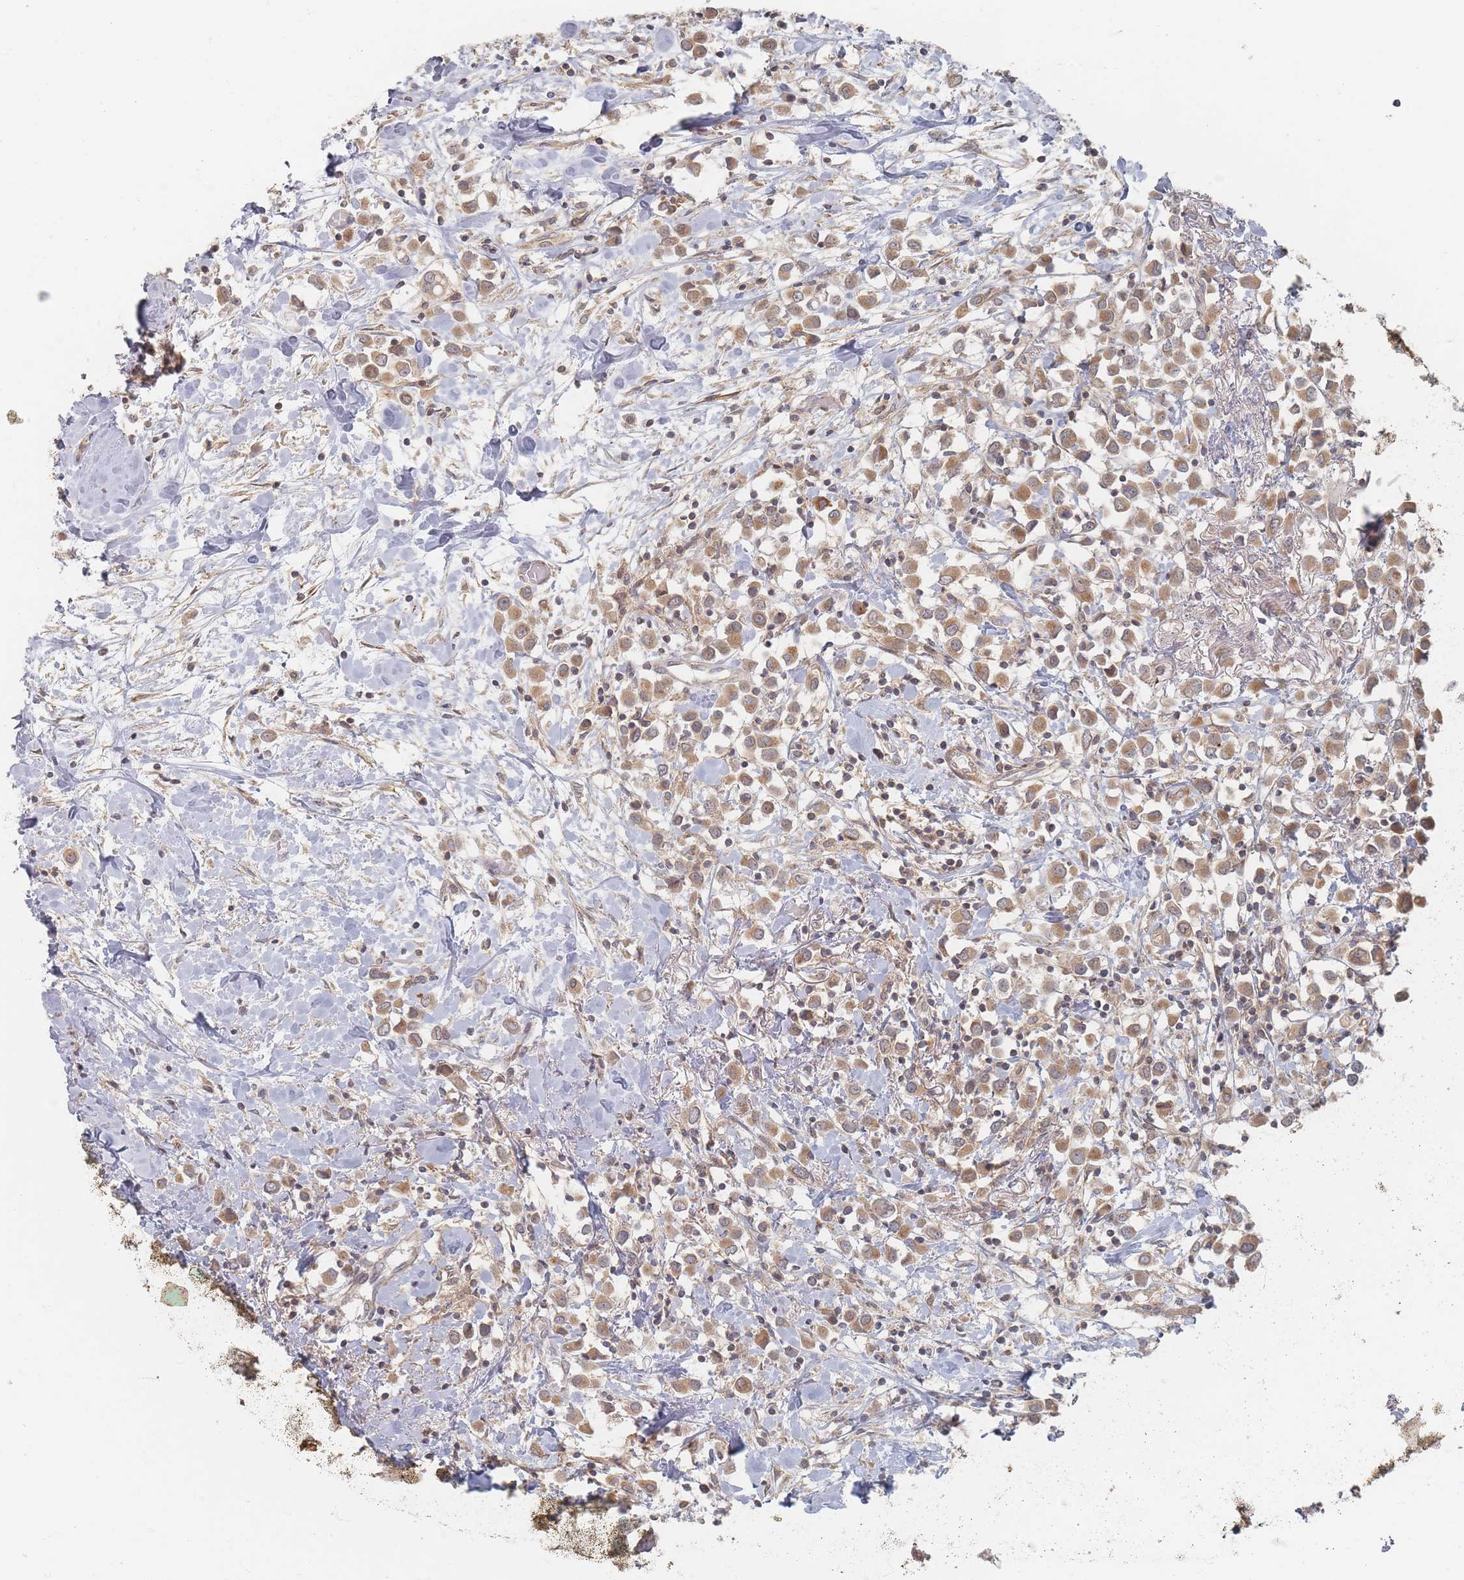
{"staining": {"intensity": "moderate", "quantity": ">75%", "location": "cytoplasmic/membranous"}, "tissue": "breast cancer", "cell_type": "Tumor cells", "image_type": "cancer", "snomed": [{"axis": "morphology", "description": "Duct carcinoma"}, {"axis": "topography", "description": "Breast"}], "caption": "A micrograph of human breast invasive ductal carcinoma stained for a protein exhibits moderate cytoplasmic/membranous brown staining in tumor cells.", "gene": "GLE1", "patient": {"sex": "female", "age": 61}}